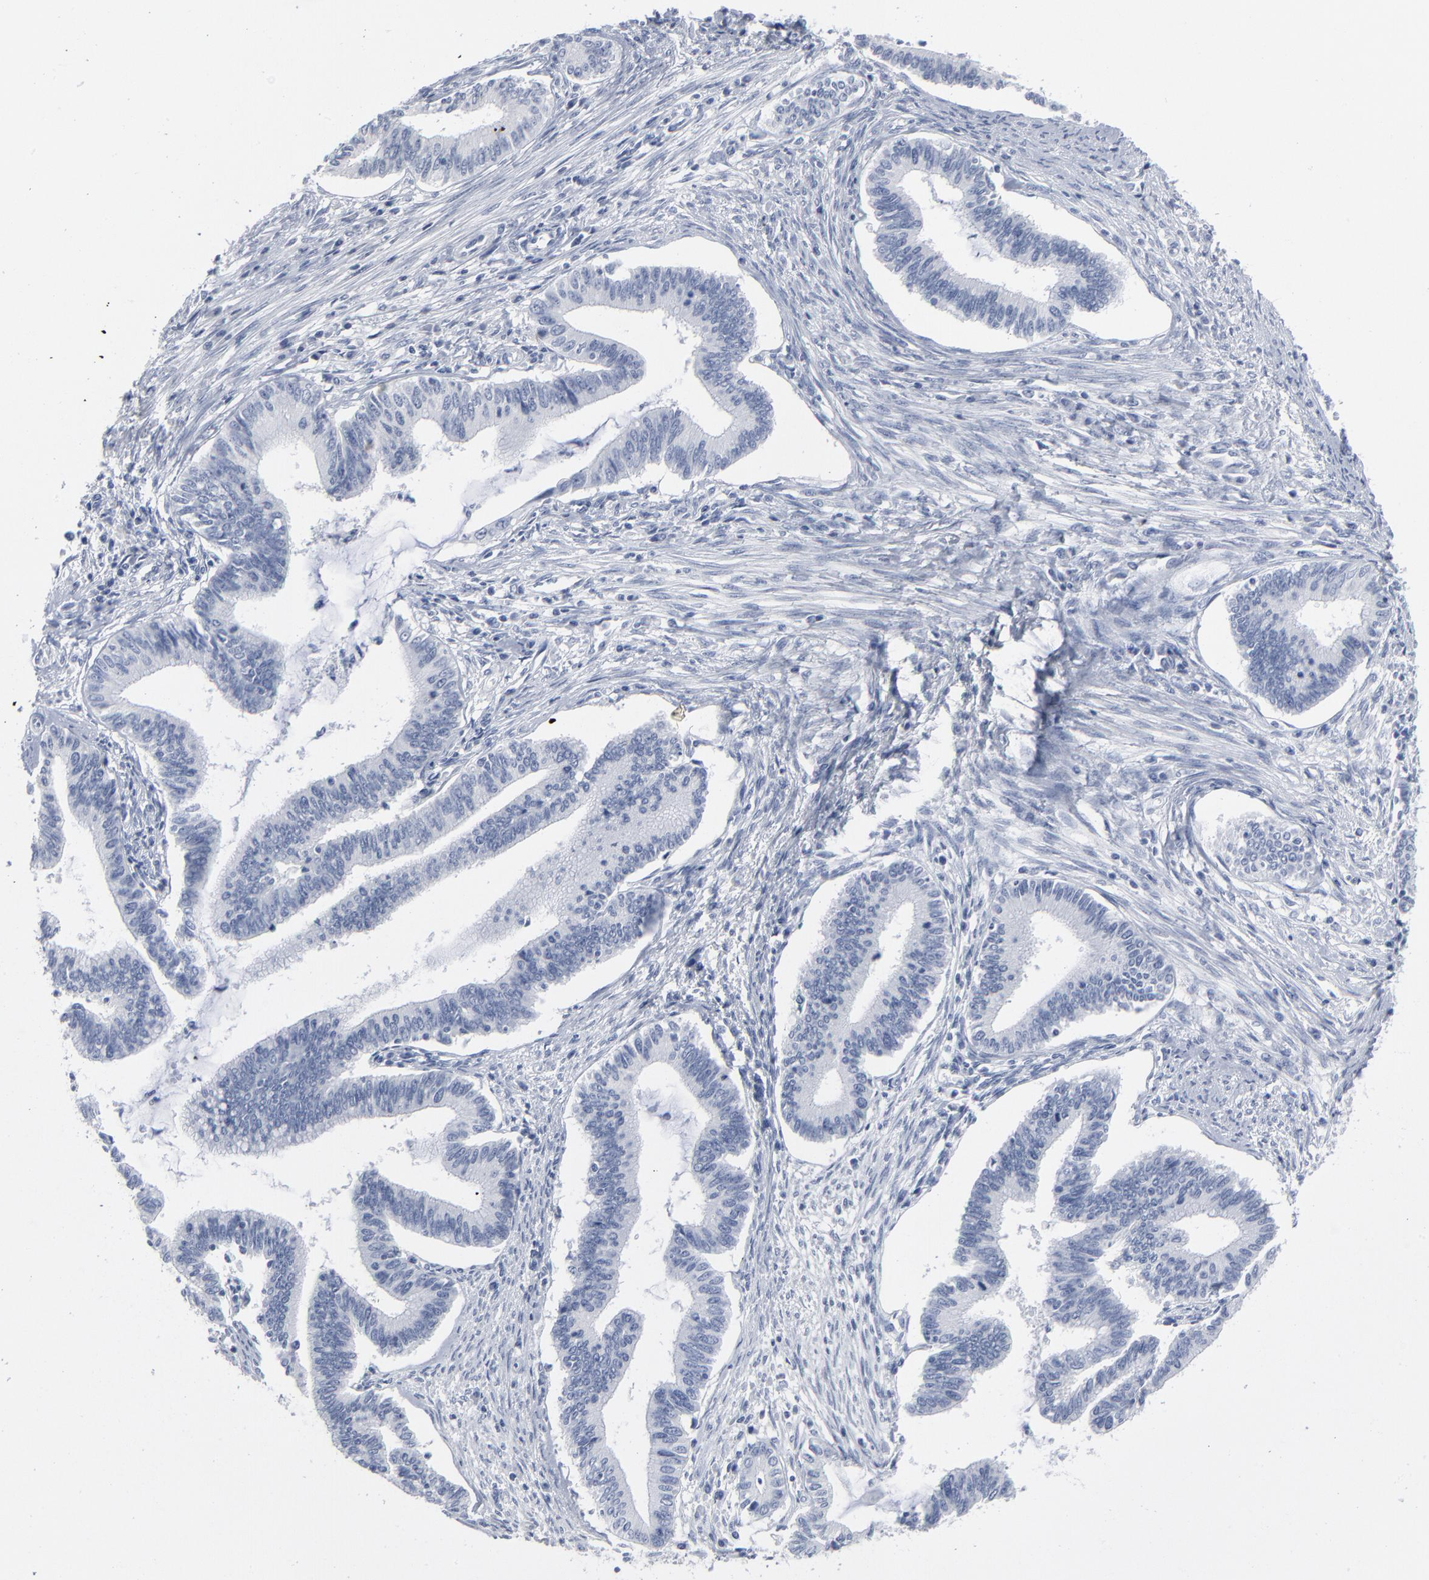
{"staining": {"intensity": "negative", "quantity": "none", "location": "none"}, "tissue": "cervical cancer", "cell_type": "Tumor cells", "image_type": "cancer", "snomed": [{"axis": "morphology", "description": "Adenocarcinoma, NOS"}, {"axis": "topography", "description": "Cervix"}], "caption": "High magnification brightfield microscopy of cervical adenocarcinoma stained with DAB (brown) and counterstained with hematoxylin (blue): tumor cells show no significant expression. (DAB (3,3'-diaminobenzidine) IHC visualized using brightfield microscopy, high magnification).", "gene": "PAGE1", "patient": {"sex": "female", "age": 36}}